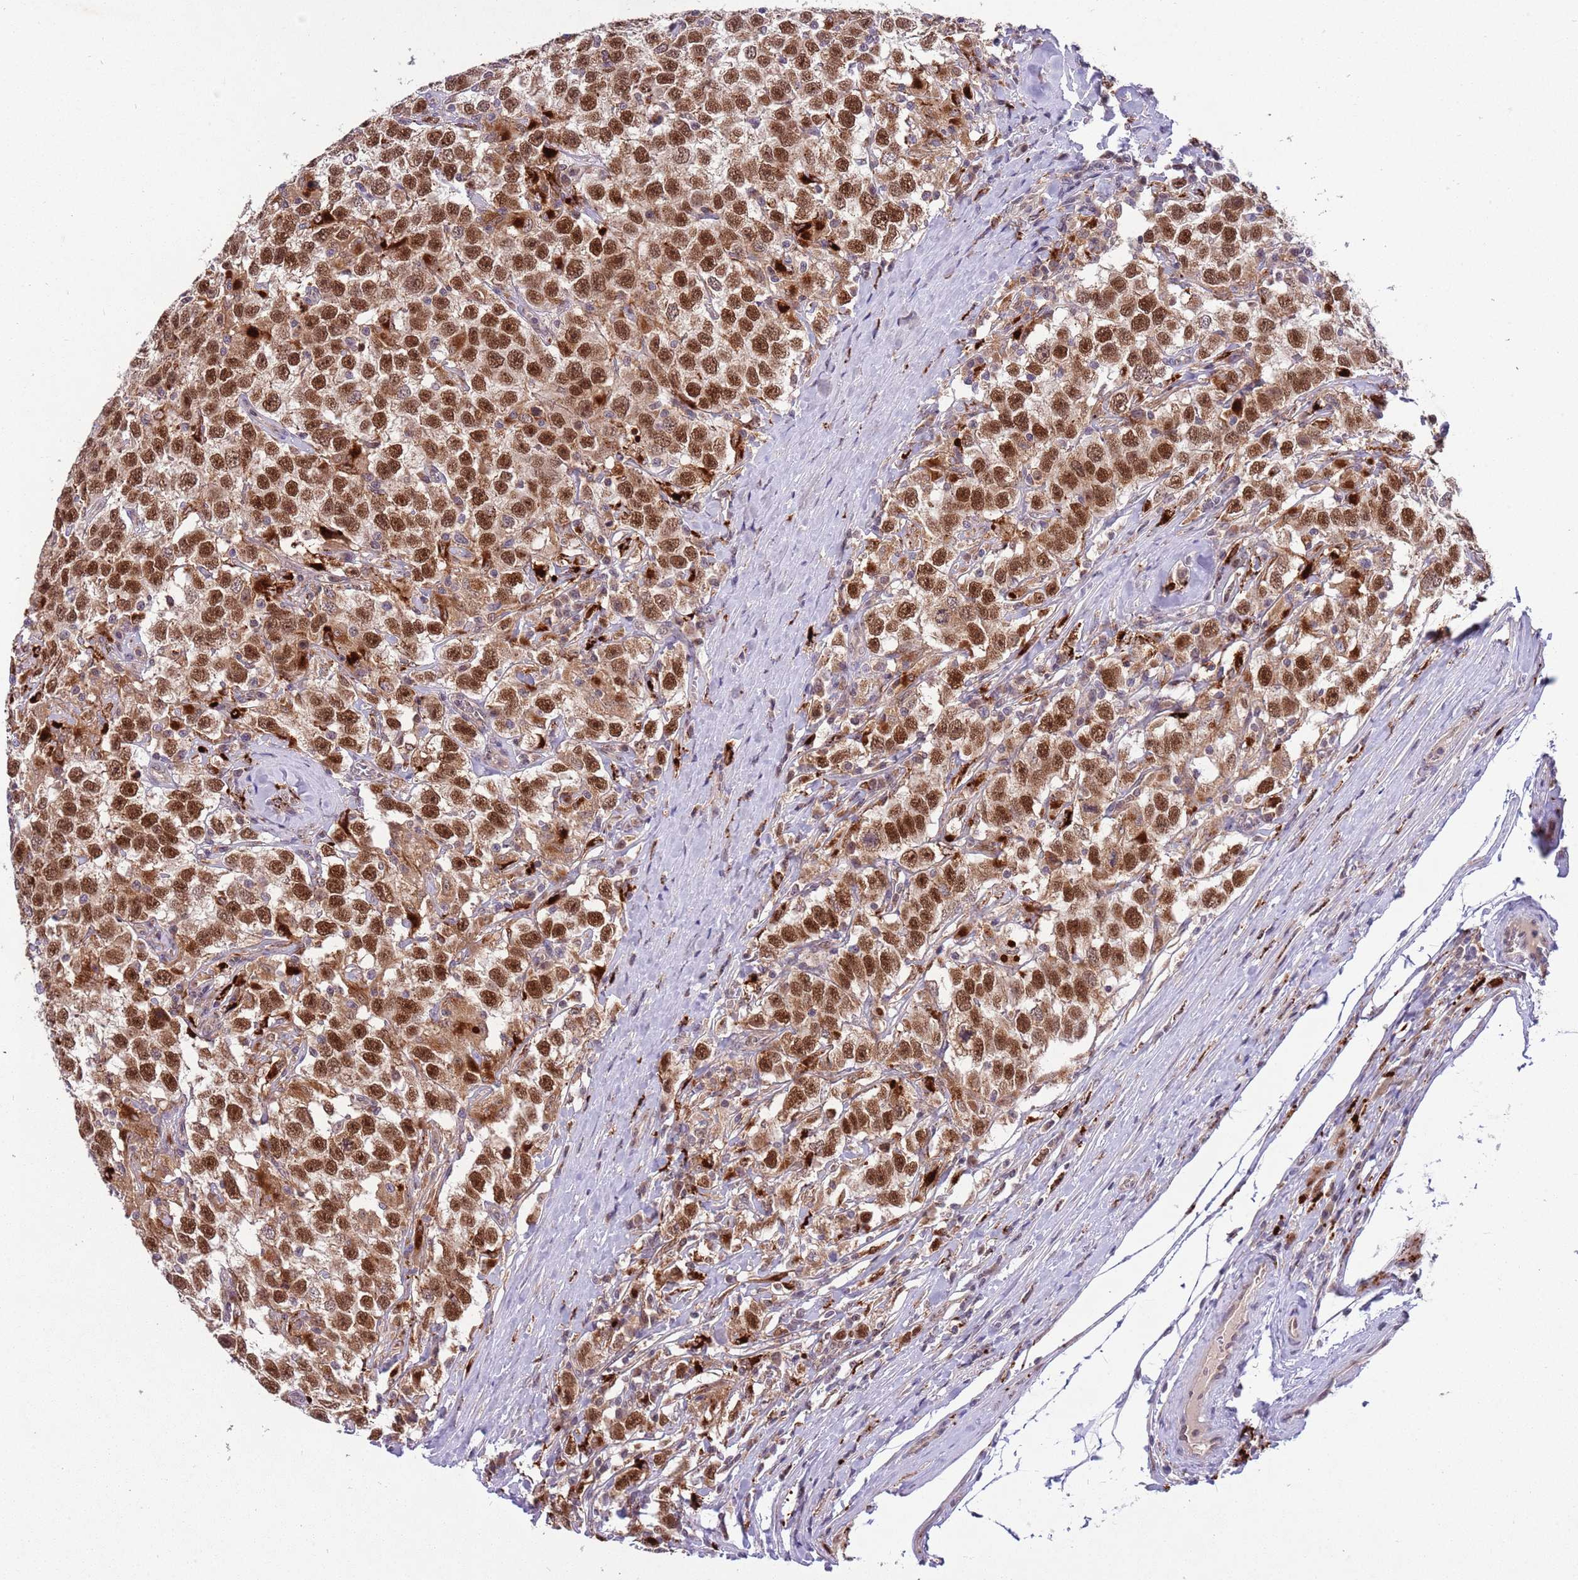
{"staining": {"intensity": "strong", "quantity": "25%-75%", "location": "nuclear"}, "tissue": "testis cancer", "cell_type": "Tumor cells", "image_type": "cancer", "snomed": [{"axis": "morphology", "description": "Seminoma, NOS"}, {"axis": "topography", "description": "Testis"}], "caption": "Seminoma (testis) stained with immunohistochemistry (IHC) exhibits strong nuclear expression in about 25%-75% of tumor cells.", "gene": "TRIM27", "patient": {"sex": "male", "age": 41}}